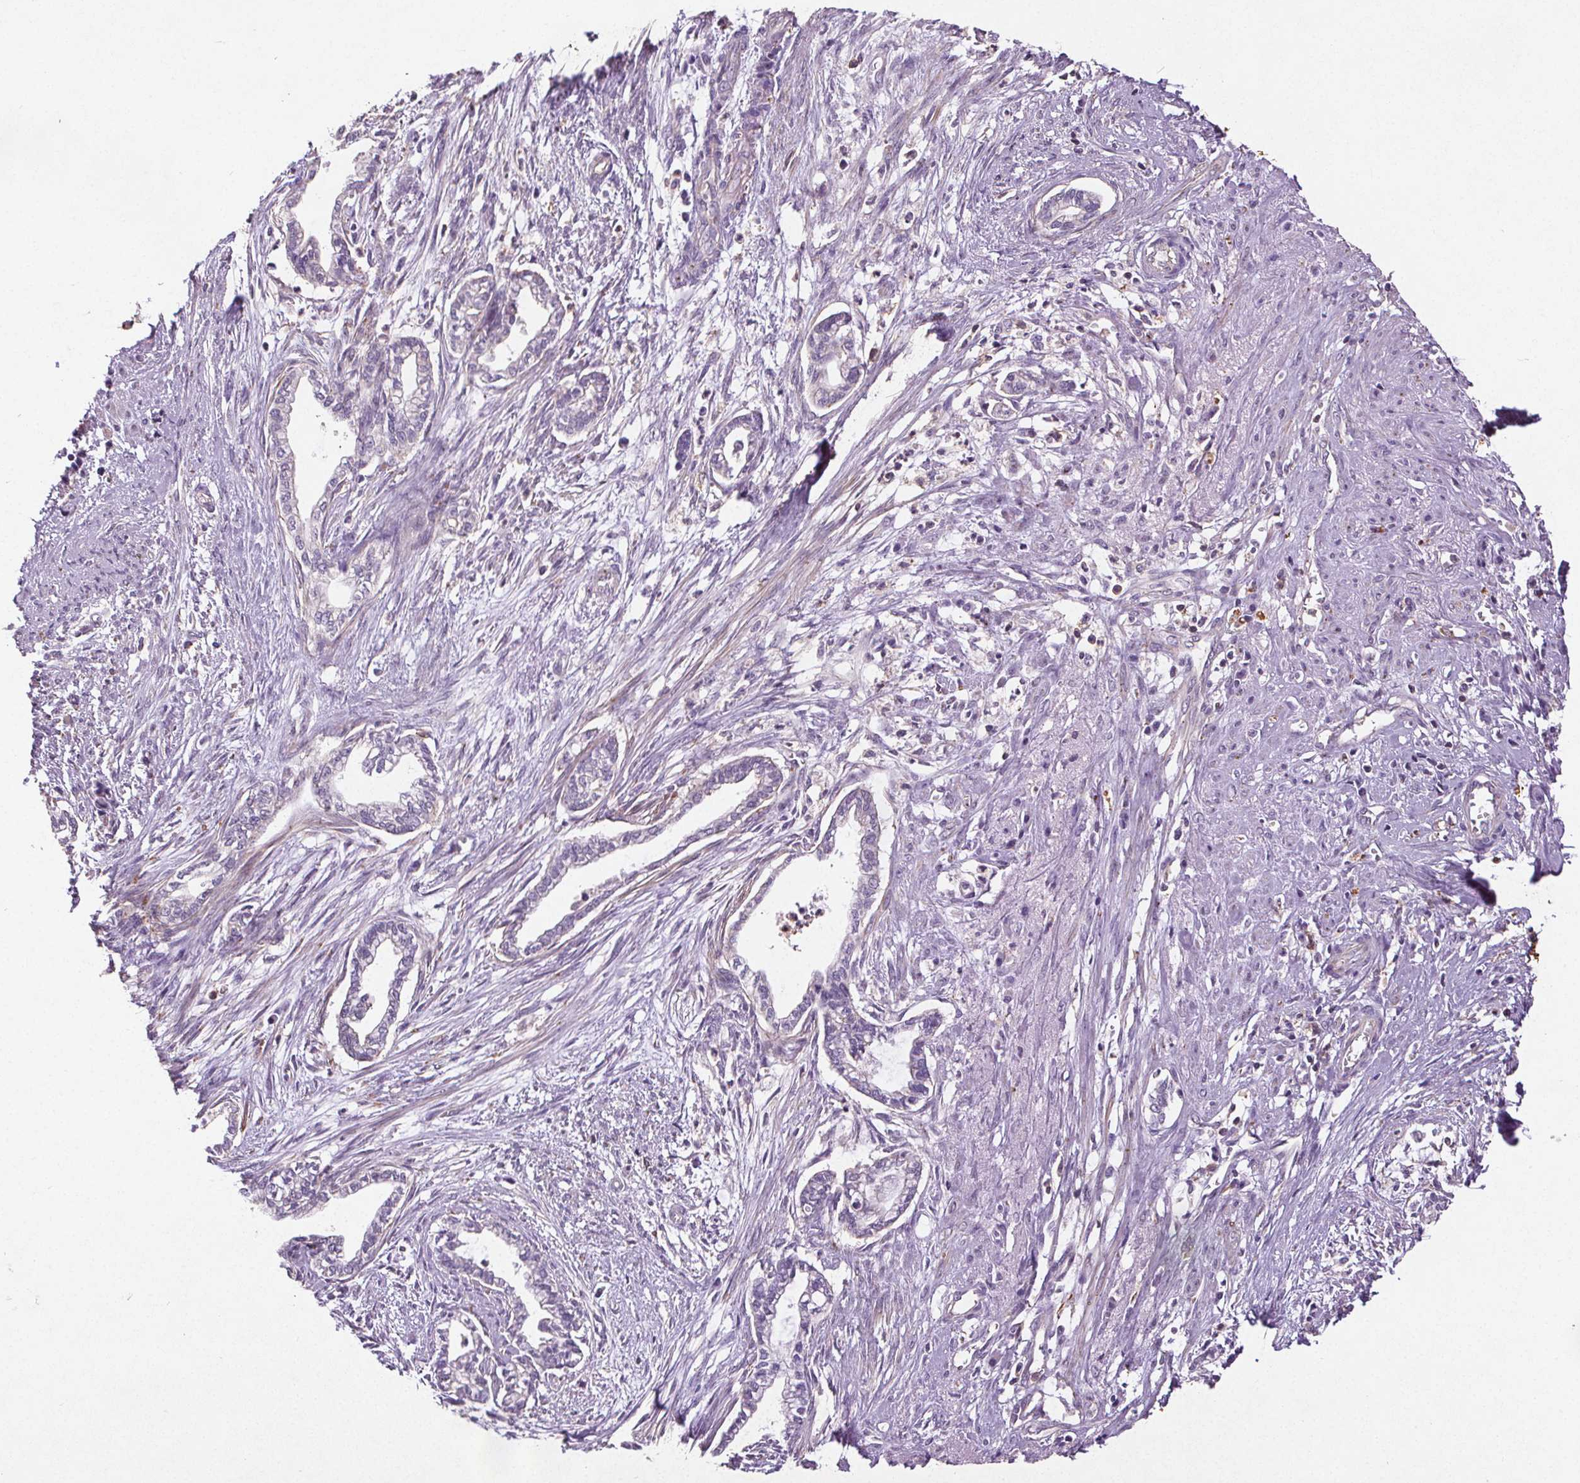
{"staining": {"intensity": "negative", "quantity": "none", "location": "none"}, "tissue": "cervical cancer", "cell_type": "Tumor cells", "image_type": "cancer", "snomed": [{"axis": "morphology", "description": "Adenocarcinoma, NOS"}, {"axis": "topography", "description": "Cervix"}], "caption": "Tumor cells are negative for protein expression in human cervical cancer.", "gene": "C19orf84", "patient": {"sex": "female", "age": 62}}